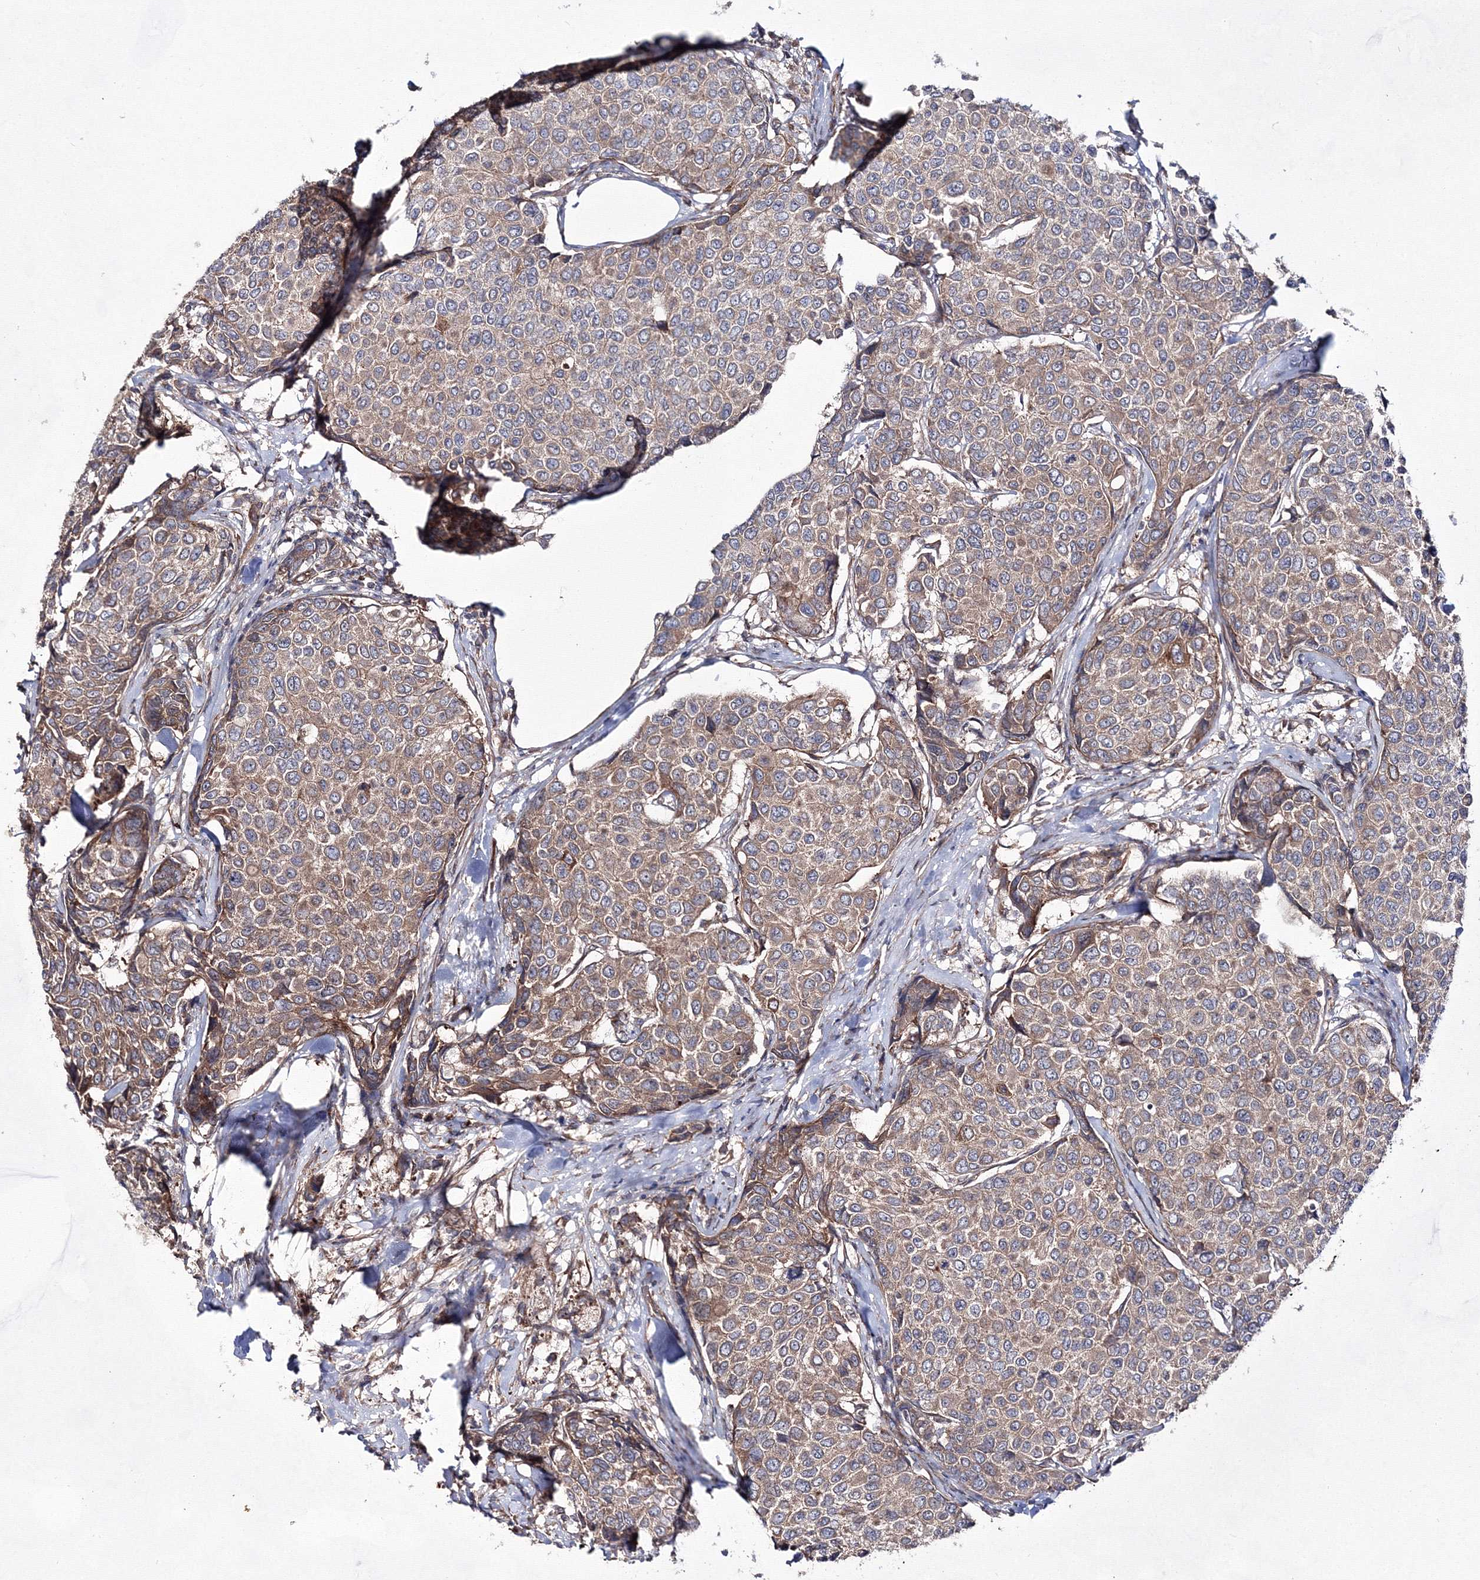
{"staining": {"intensity": "weak", "quantity": ">75%", "location": "cytoplasmic/membranous"}, "tissue": "breast cancer", "cell_type": "Tumor cells", "image_type": "cancer", "snomed": [{"axis": "morphology", "description": "Duct carcinoma"}, {"axis": "topography", "description": "Breast"}], "caption": "High-power microscopy captured an immunohistochemistry (IHC) histopathology image of breast cancer (invasive ductal carcinoma), revealing weak cytoplasmic/membranous positivity in about >75% of tumor cells.", "gene": "EXOC6", "patient": {"sex": "female", "age": 55}}